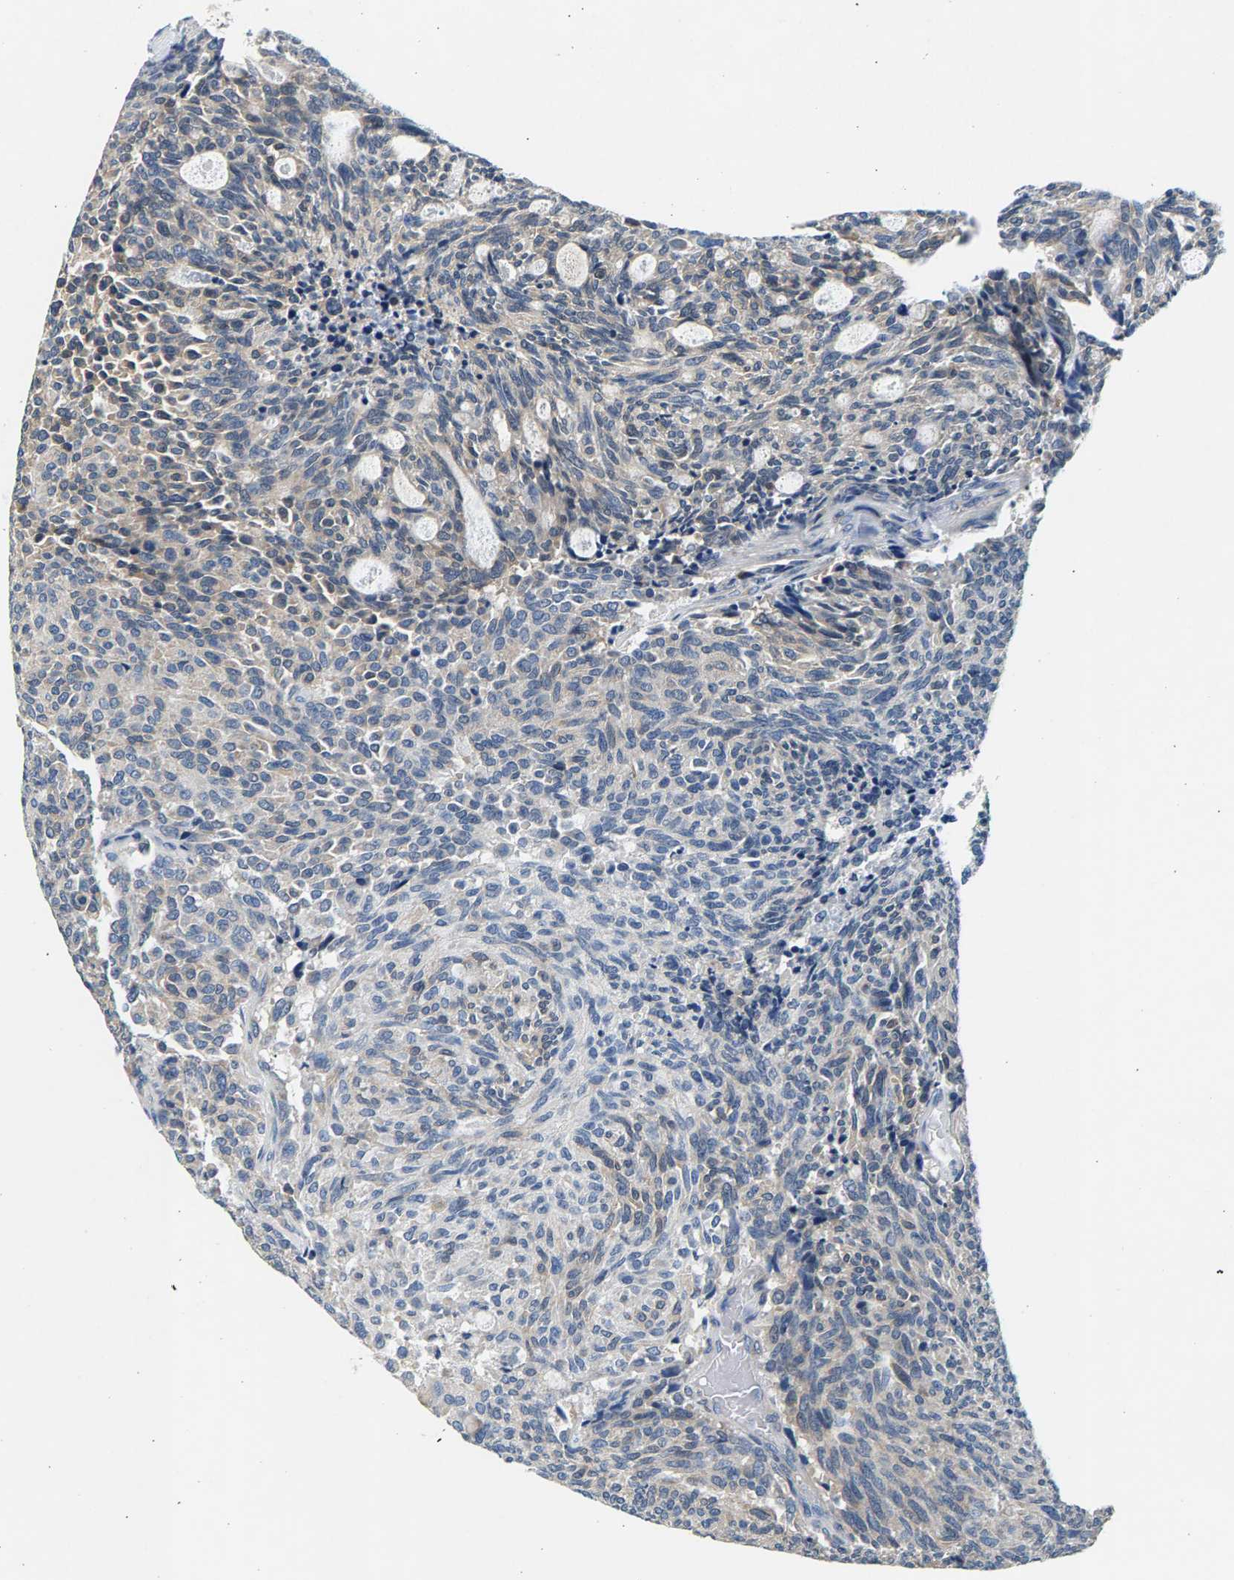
{"staining": {"intensity": "negative", "quantity": "none", "location": "none"}, "tissue": "carcinoid", "cell_type": "Tumor cells", "image_type": "cancer", "snomed": [{"axis": "morphology", "description": "Carcinoid, malignant, NOS"}, {"axis": "topography", "description": "Pancreas"}], "caption": "Tumor cells are negative for protein expression in human carcinoid (malignant).", "gene": "NT5C", "patient": {"sex": "female", "age": 54}}